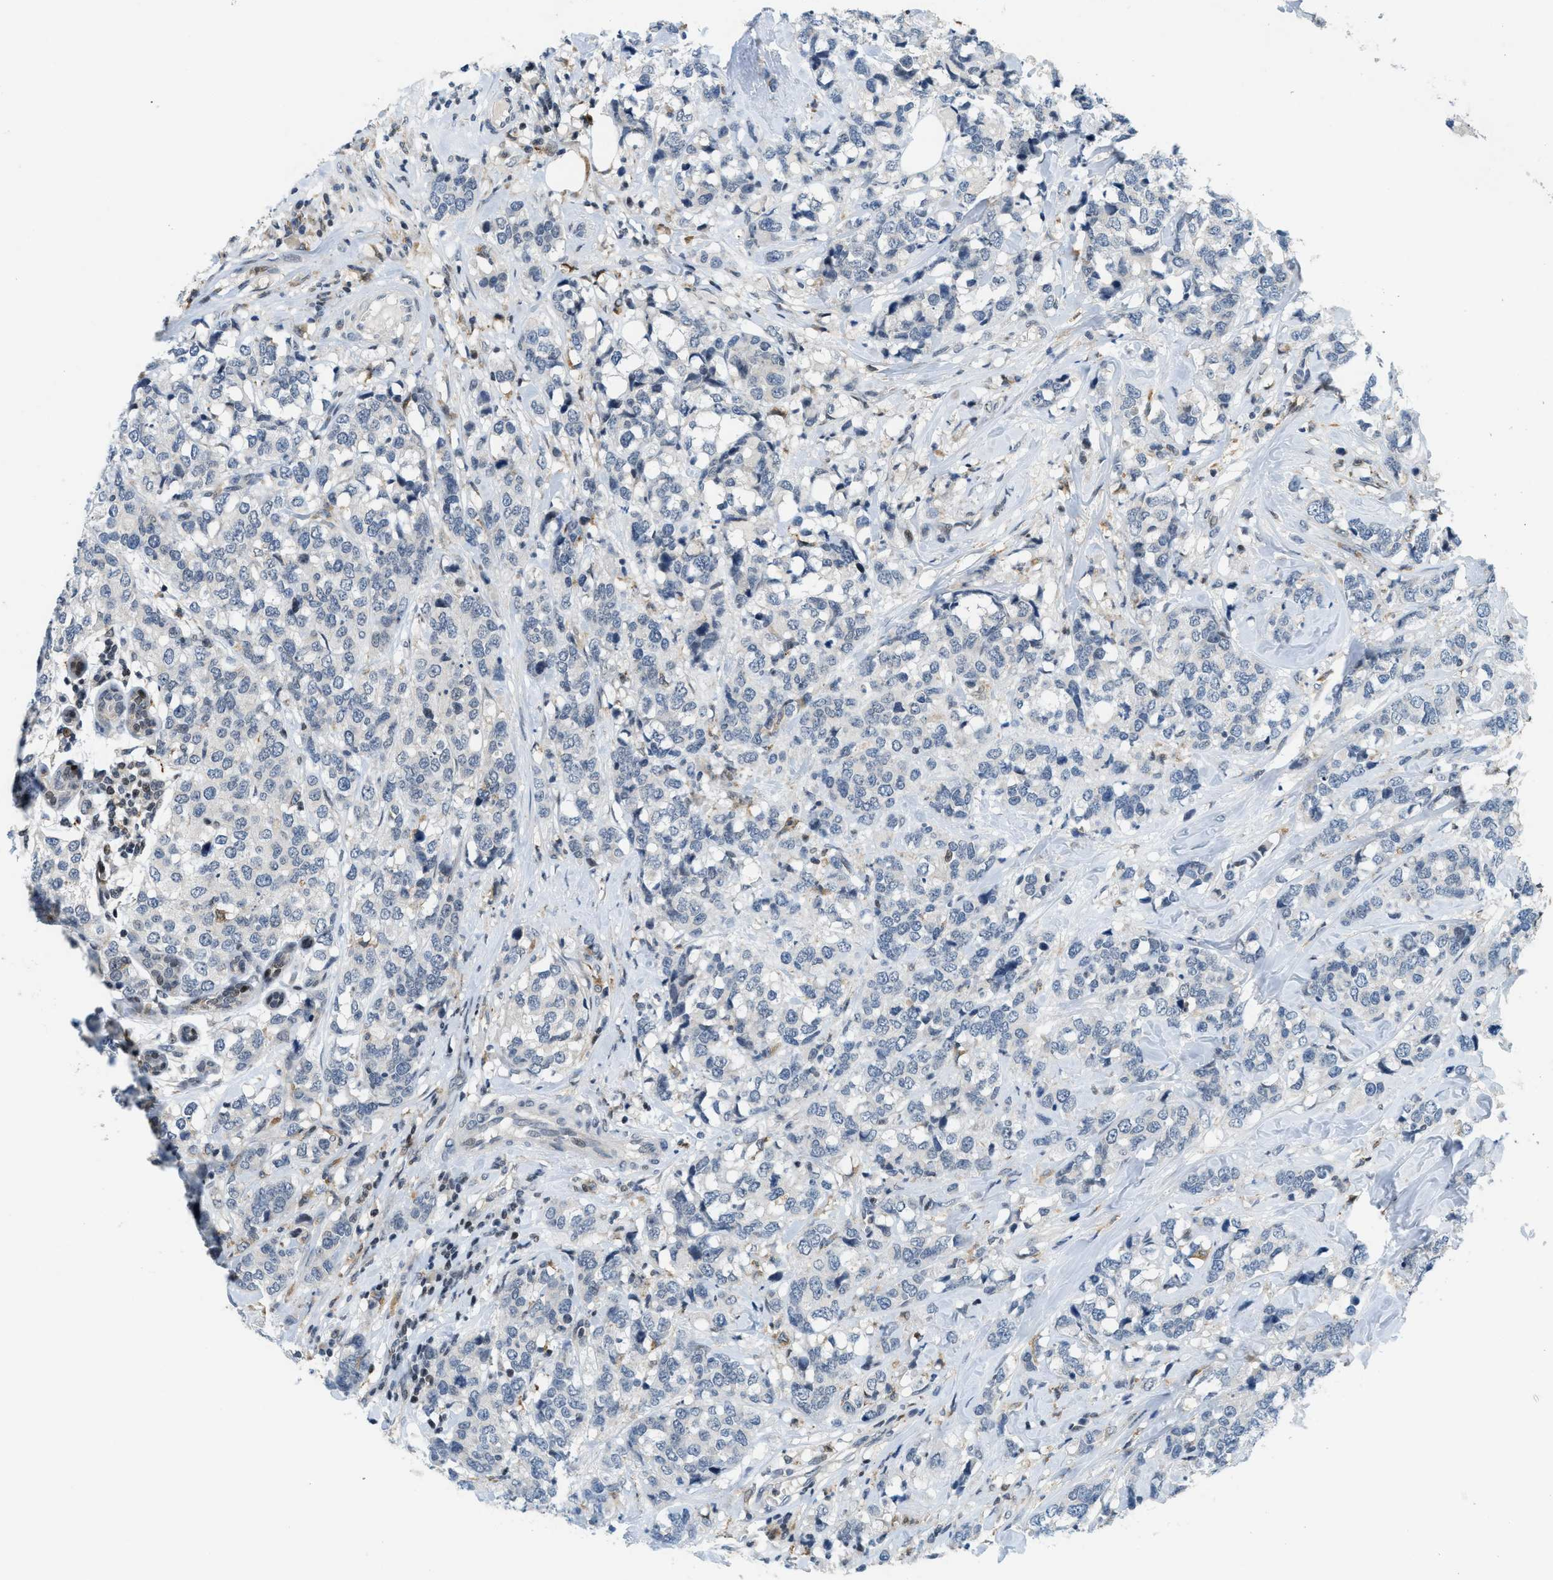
{"staining": {"intensity": "negative", "quantity": "none", "location": "none"}, "tissue": "breast cancer", "cell_type": "Tumor cells", "image_type": "cancer", "snomed": [{"axis": "morphology", "description": "Lobular carcinoma"}, {"axis": "topography", "description": "Breast"}], "caption": "Immunohistochemistry image of human breast lobular carcinoma stained for a protein (brown), which shows no staining in tumor cells.", "gene": "ING1", "patient": {"sex": "female", "age": 59}}